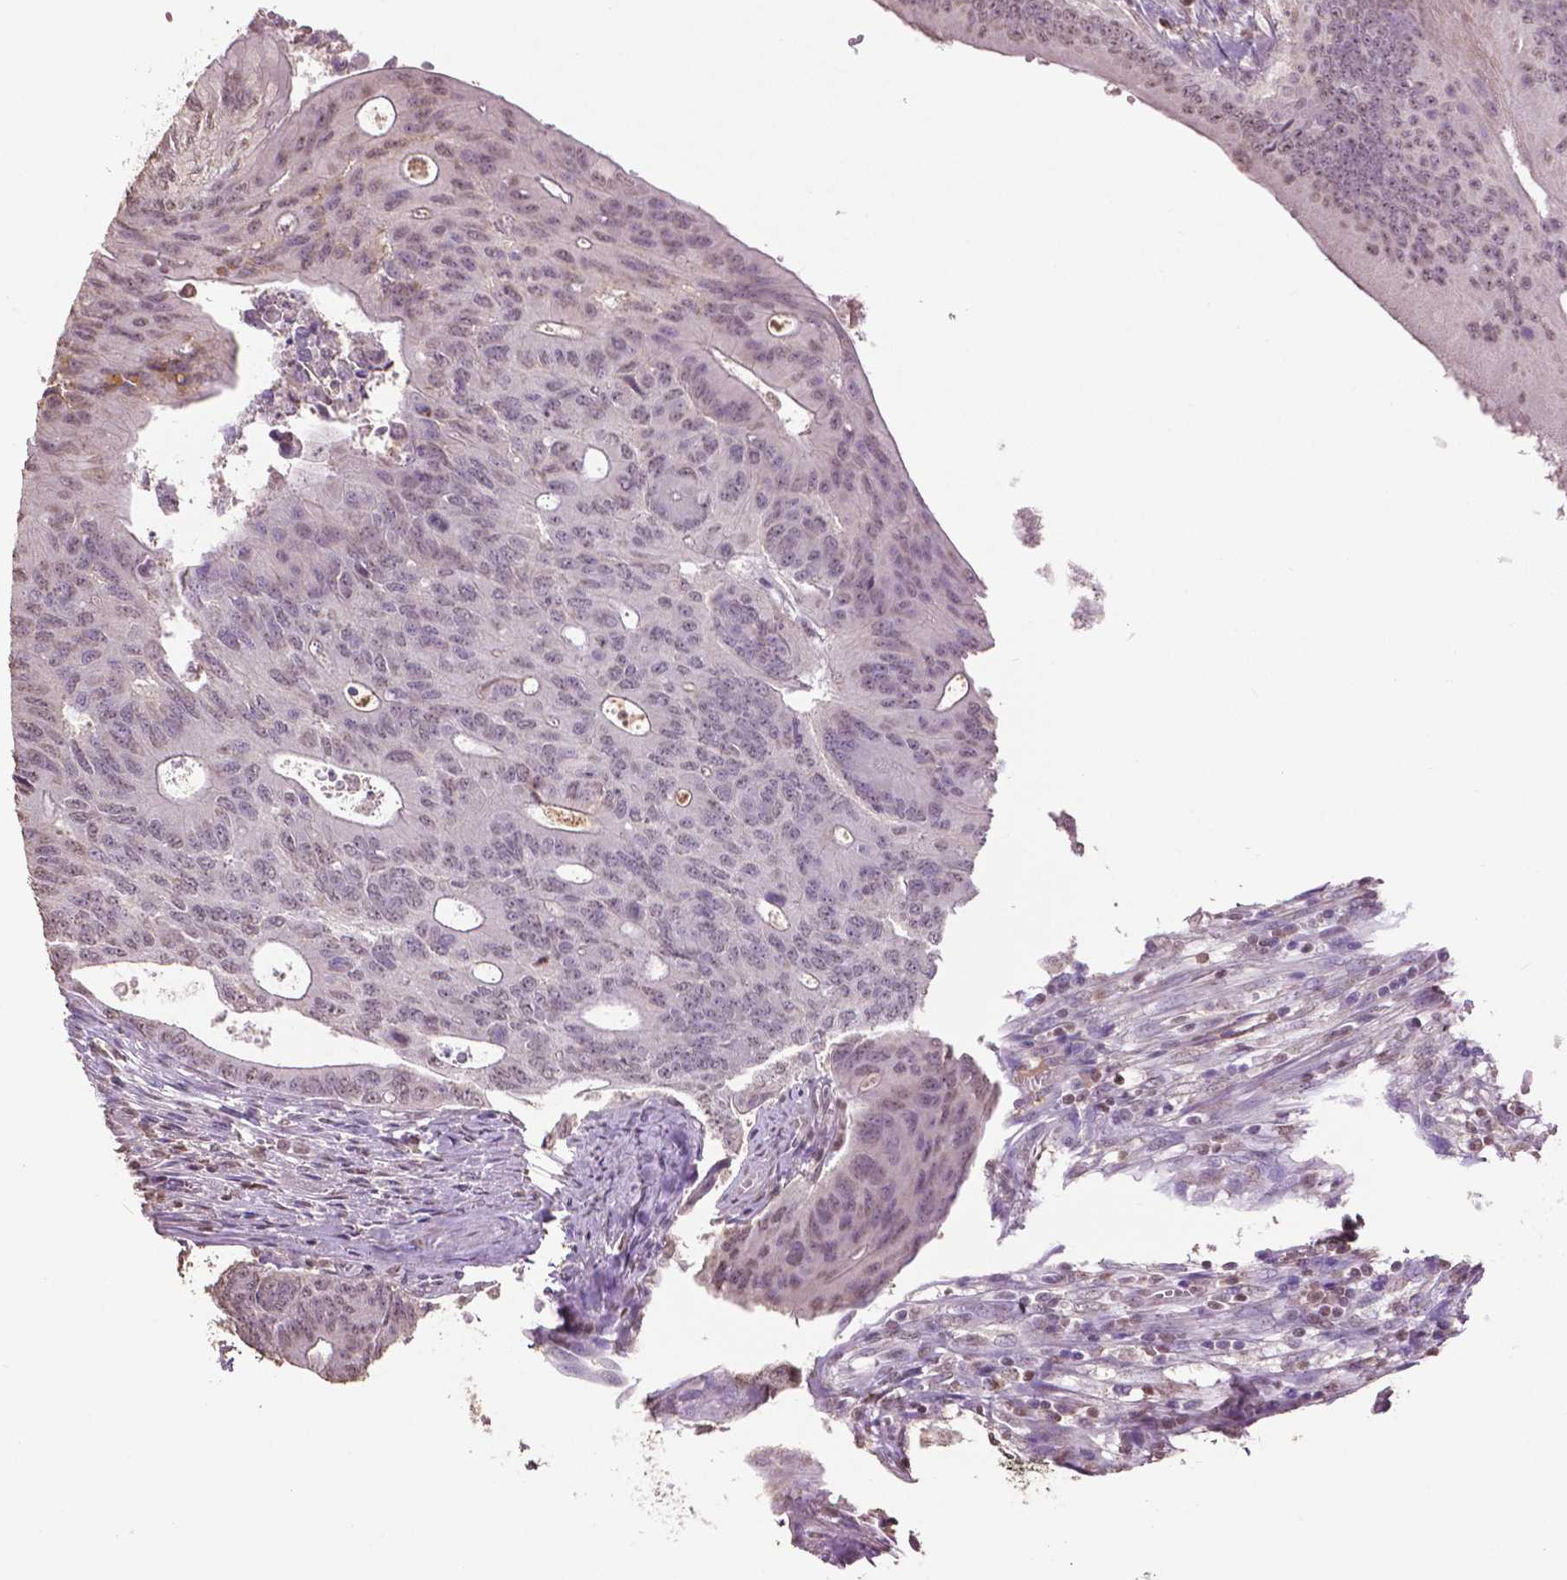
{"staining": {"intensity": "negative", "quantity": "none", "location": "none"}, "tissue": "colorectal cancer", "cell_type": "Tumor cells", "image_type": "cancer", "snomed": [{"axis": "morphology", "description": "Adenocarcinoma, NOS"}, {"axis": "topography", "description": "Colon"}], "caption": "There is no significant expression in tumor cells of colorectal cancer (adenocarcinoma).", "gene": "RUNX3", "patient": {"sex": "male", "age": 65}}